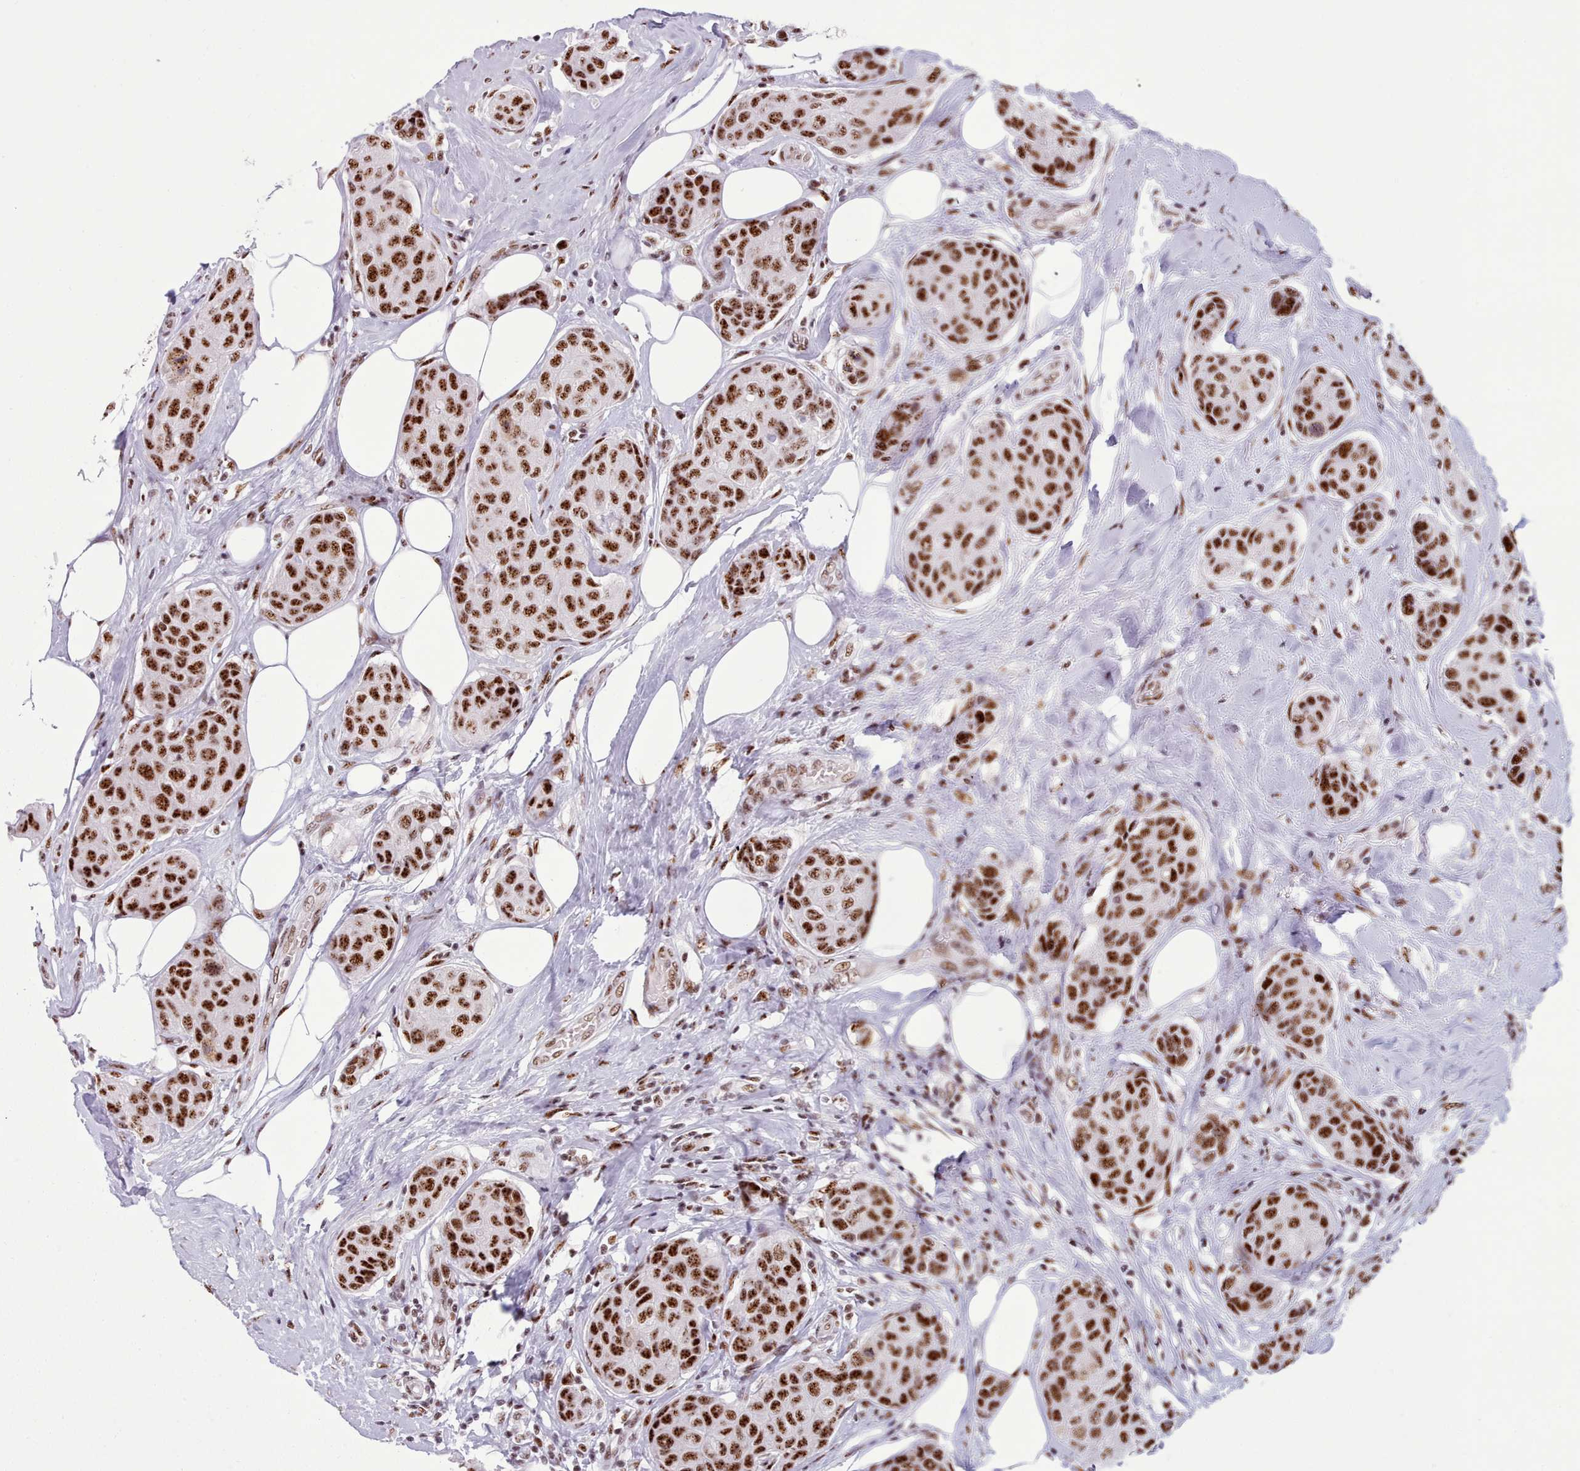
{"staining": {"intensity": "strong", "quantity": ">75%", "location": "nuclear"}, "tissue": "breast cancer", "cell_type": "Tumor cells", "image_type": "cancer", "snomed": [{"axis": "morphology", "description": "Duct carcinoma"}, {"axis": "topography", "description": "Breast"}, {"axis": "topography", "description": "Lymph node"}], "caption": "The histopathology image demonstrates immunohistochemical staining of breast cancer (intraductal carcinoma). There is strong nuclear staining is appreciated in about >75% of tumor cells.", "gene": "TMEM35B", "patient": {"sex": "female", "age": 80}}